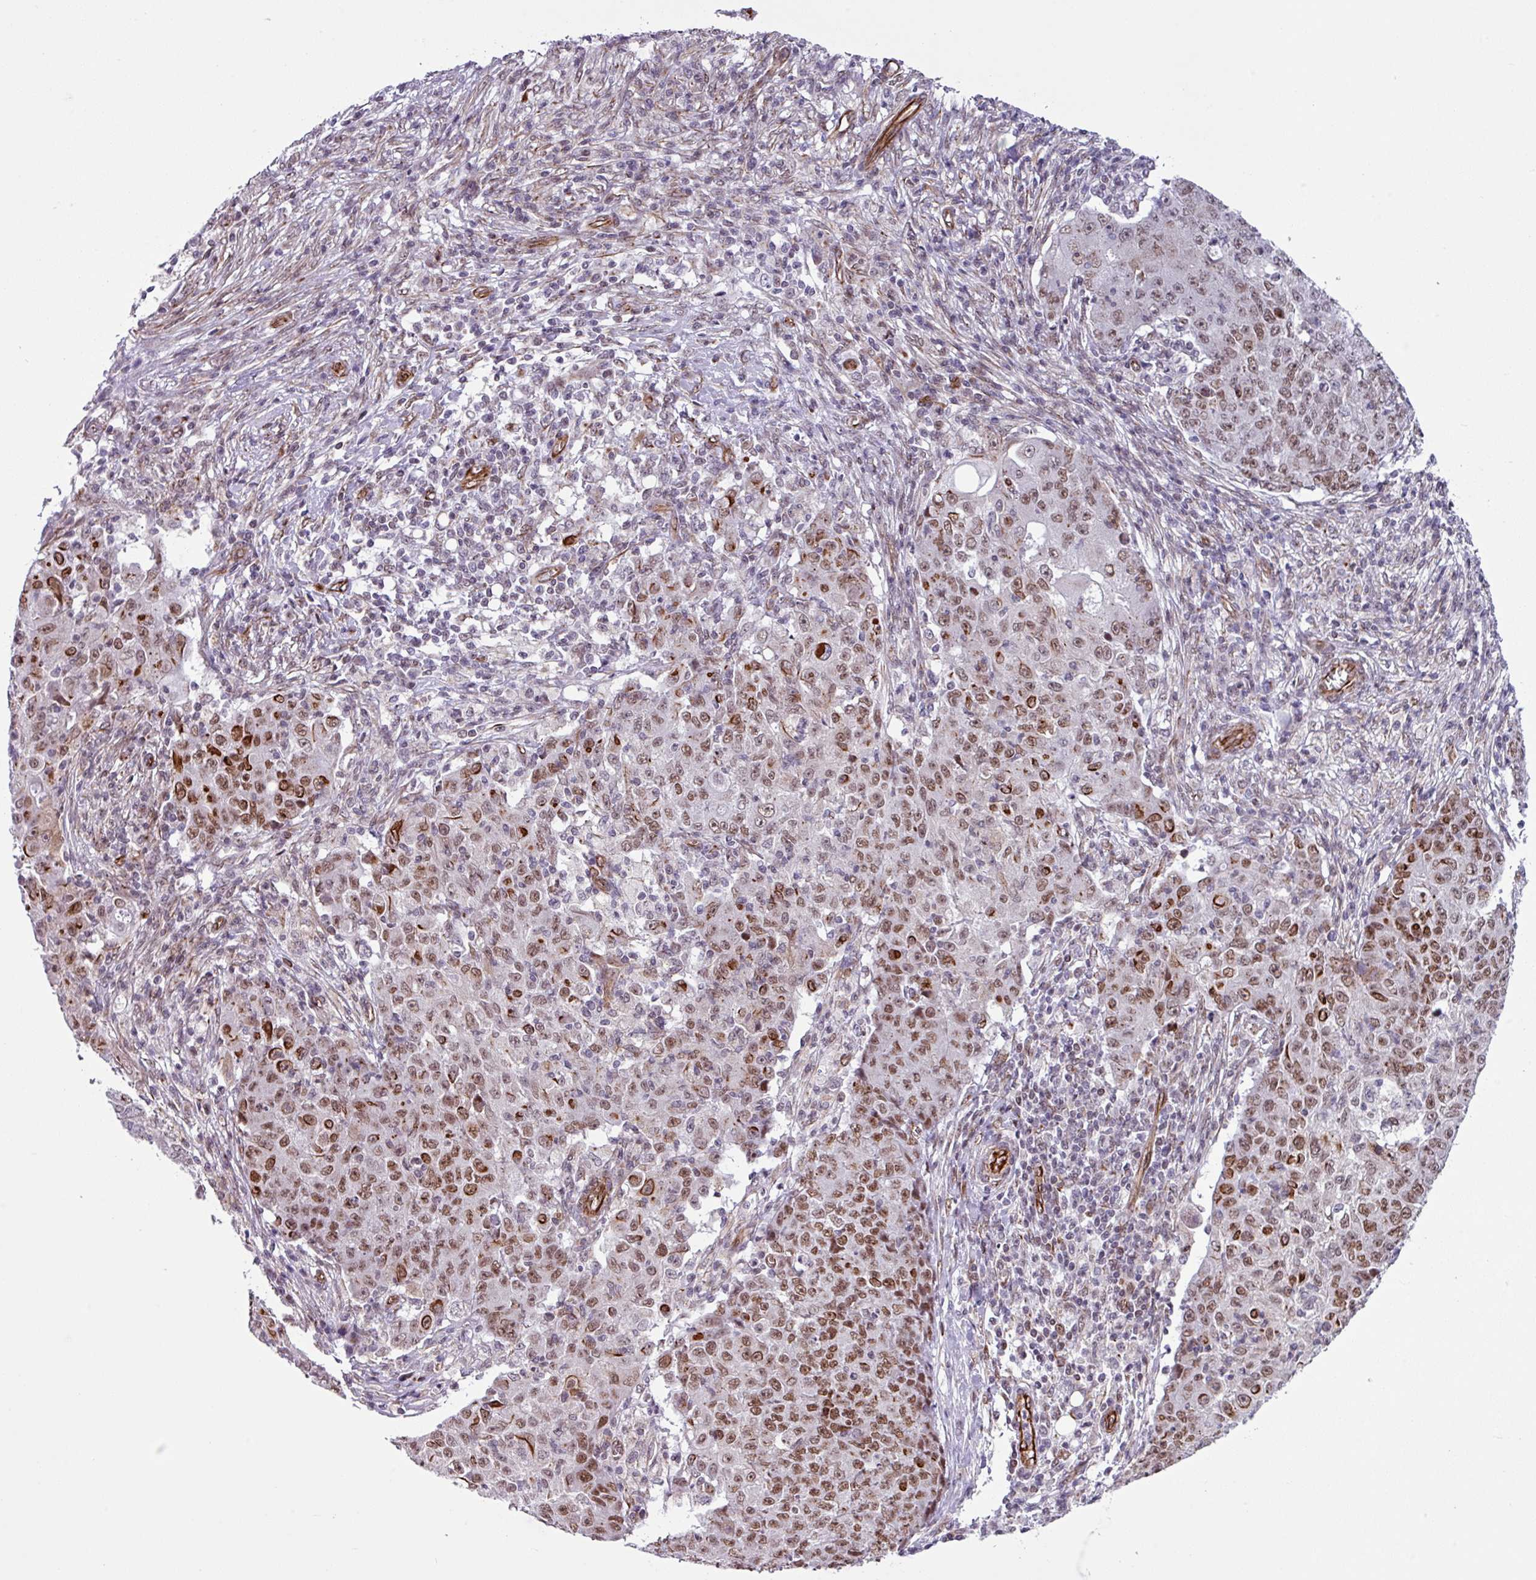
{"staining": {"intensity": "moderate", "quantity": ">75%", "location": "nuclear"}, "tissue": "ovarian cancer", "cell_type": "Tumor cells", "image_type": "cancer", "snomed": [{"axis": "morphology", "description": "Carcinoma, endometroid"}, {"axis": "topography", "description": "Ovary"}], "caption": "Immunohistochemical staining of ovarian cancer (endometroid carcinoma) exhibits moderate nuclear protein positivity in approximately >75% of tumor cells.", "gene": "CHD3", "patient": {"sex": "female", "age": 42}}